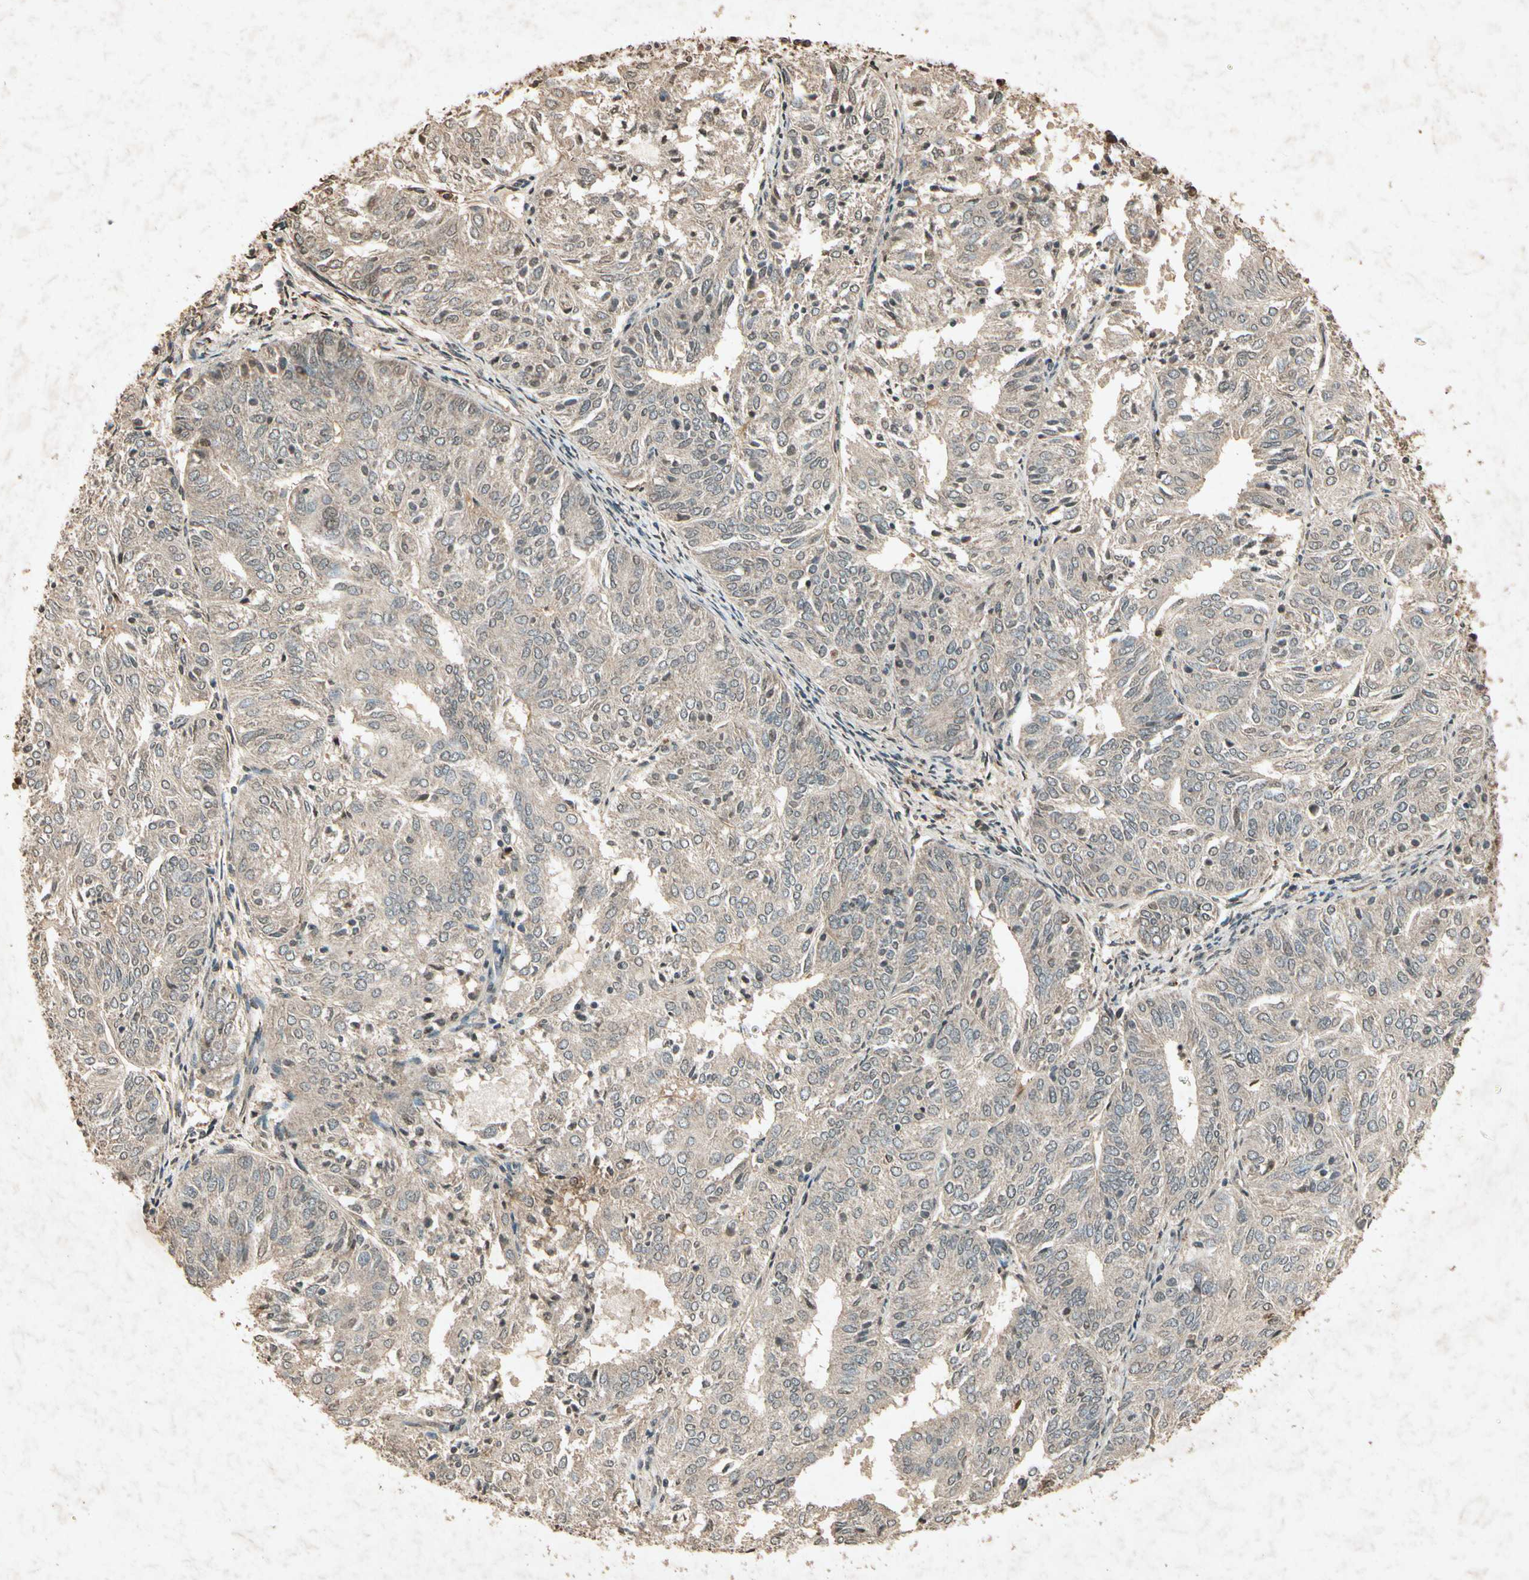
{"staining": {"intensity": "weak", "quantity": ">75%", "location": "cytoplasmic/membranous"}, "tissue": "endometrial cancer", "cell_type": "Tumor cells", "image_type": "cancer", "snomed": [{"axis": "morphology", "description": "Adenocarcinoma, NOS"}, {"axis": "topography", "description": "Uterus"}], "caption": "Immunohistochemistry (IHC) staining of adenocarcinoma (endometrial), which shows low levels of weak cytoplasmic/membranous expression in approximately >75% of tumor cells indicating weak cytoplasmic/membranous protein expression. The staining was performed using DAB (brown) for protein detection and nuclei were counterstained in hematoxylin (blue).", "gene": "GC", "patient": {"sex": "female", "age": 60}}